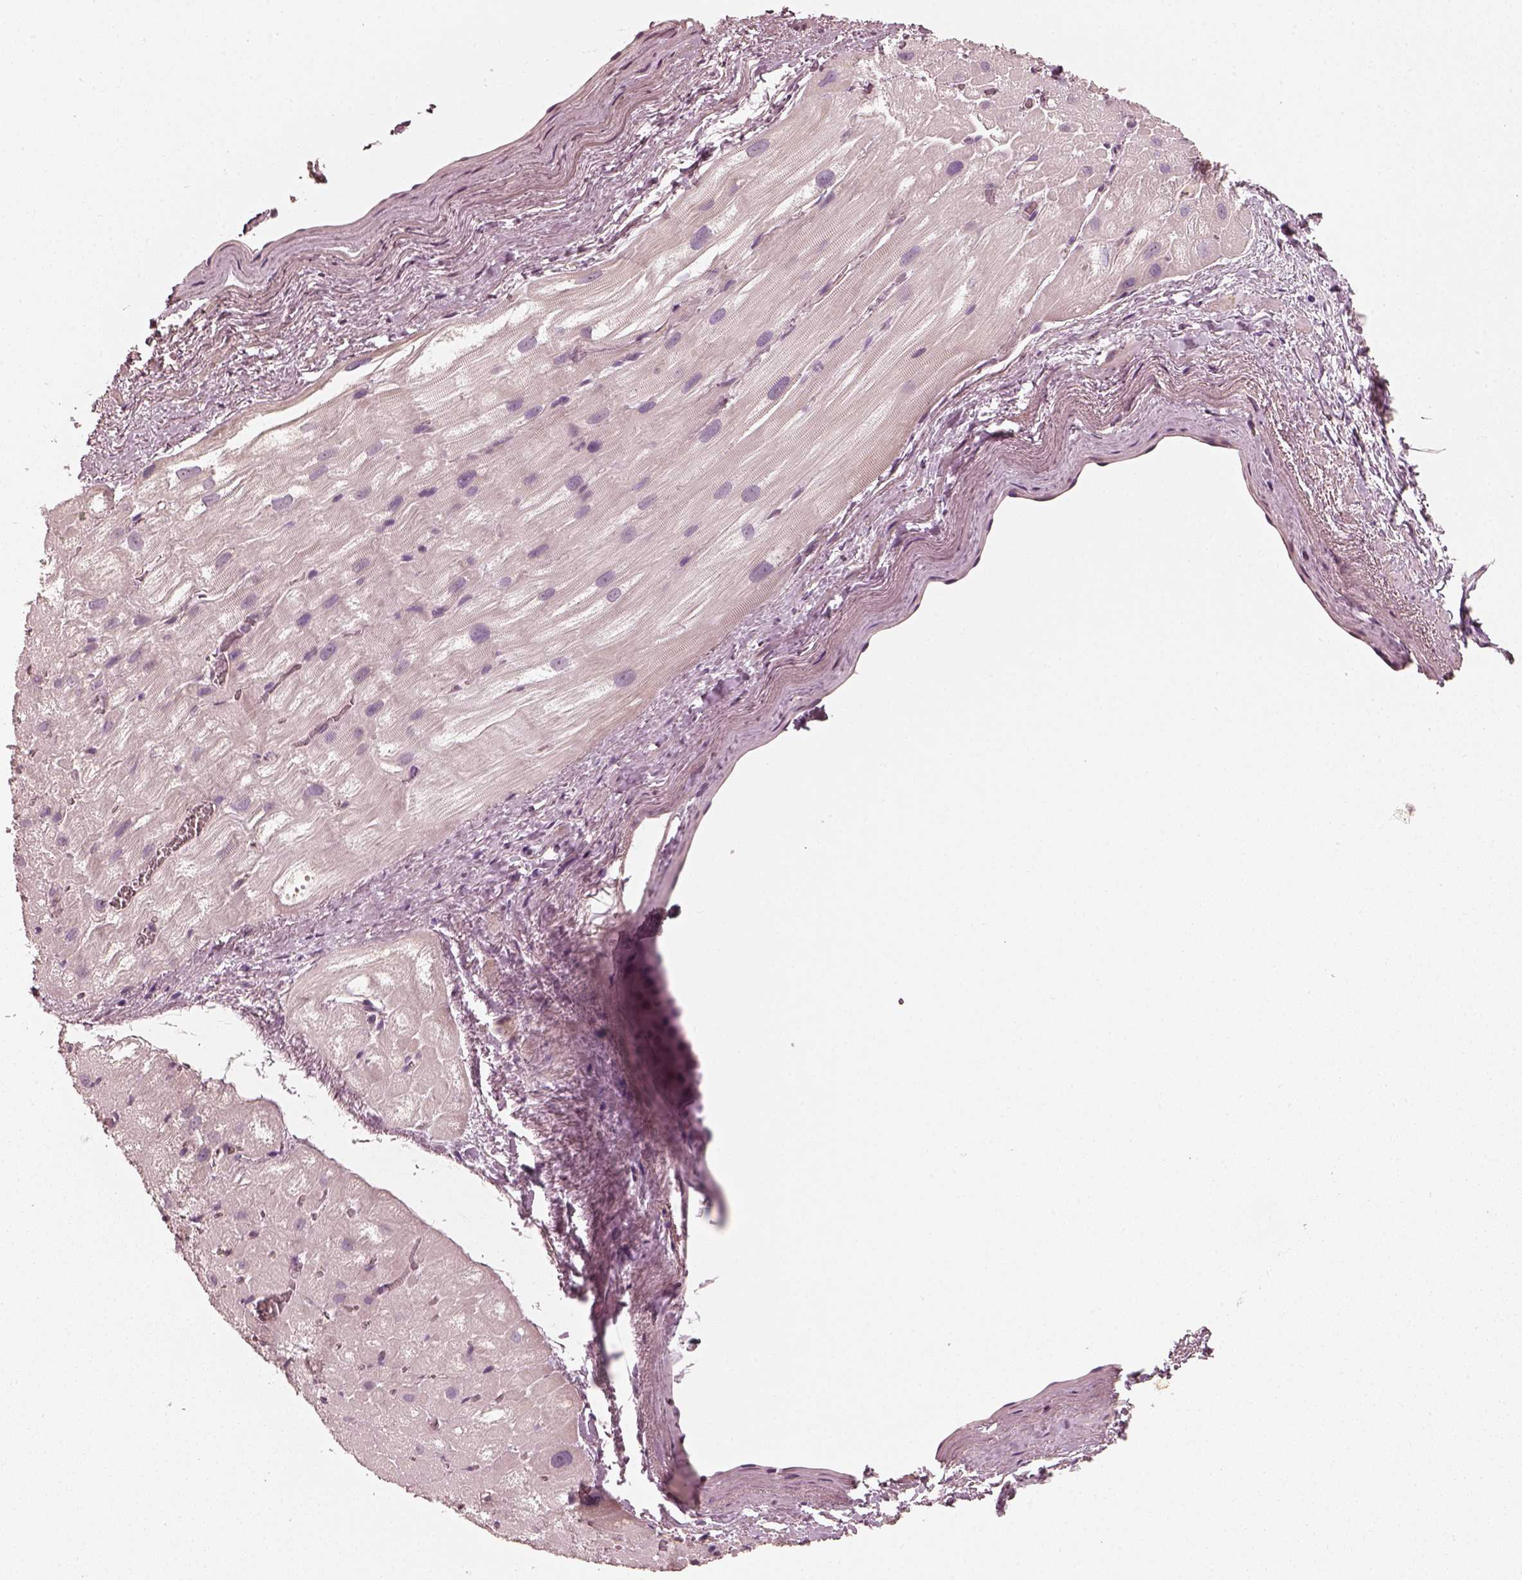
{"staining": {"intensity": "negative", "quantity": "none", "location": "none"}, "tissue": "heart muscle", "cell_type": "Cardiomyocytes", "image_type": "normal", "snomed": [{"axis": "morphology", "description": "Normal tissue, NOS"}, {"axis": "topography", "description": "Heart"}], "caption": "Heart muscle was stained to show a protein in brown. There is no significant staining in cardiomyocytes. The staining is performed using DAB (3,3'-diaminobenzidine) brown chromogen with nuclei counter-stained in using hematoxylin.", "gene": "RS1", "patient": {"sex": "male", "age": 61}}